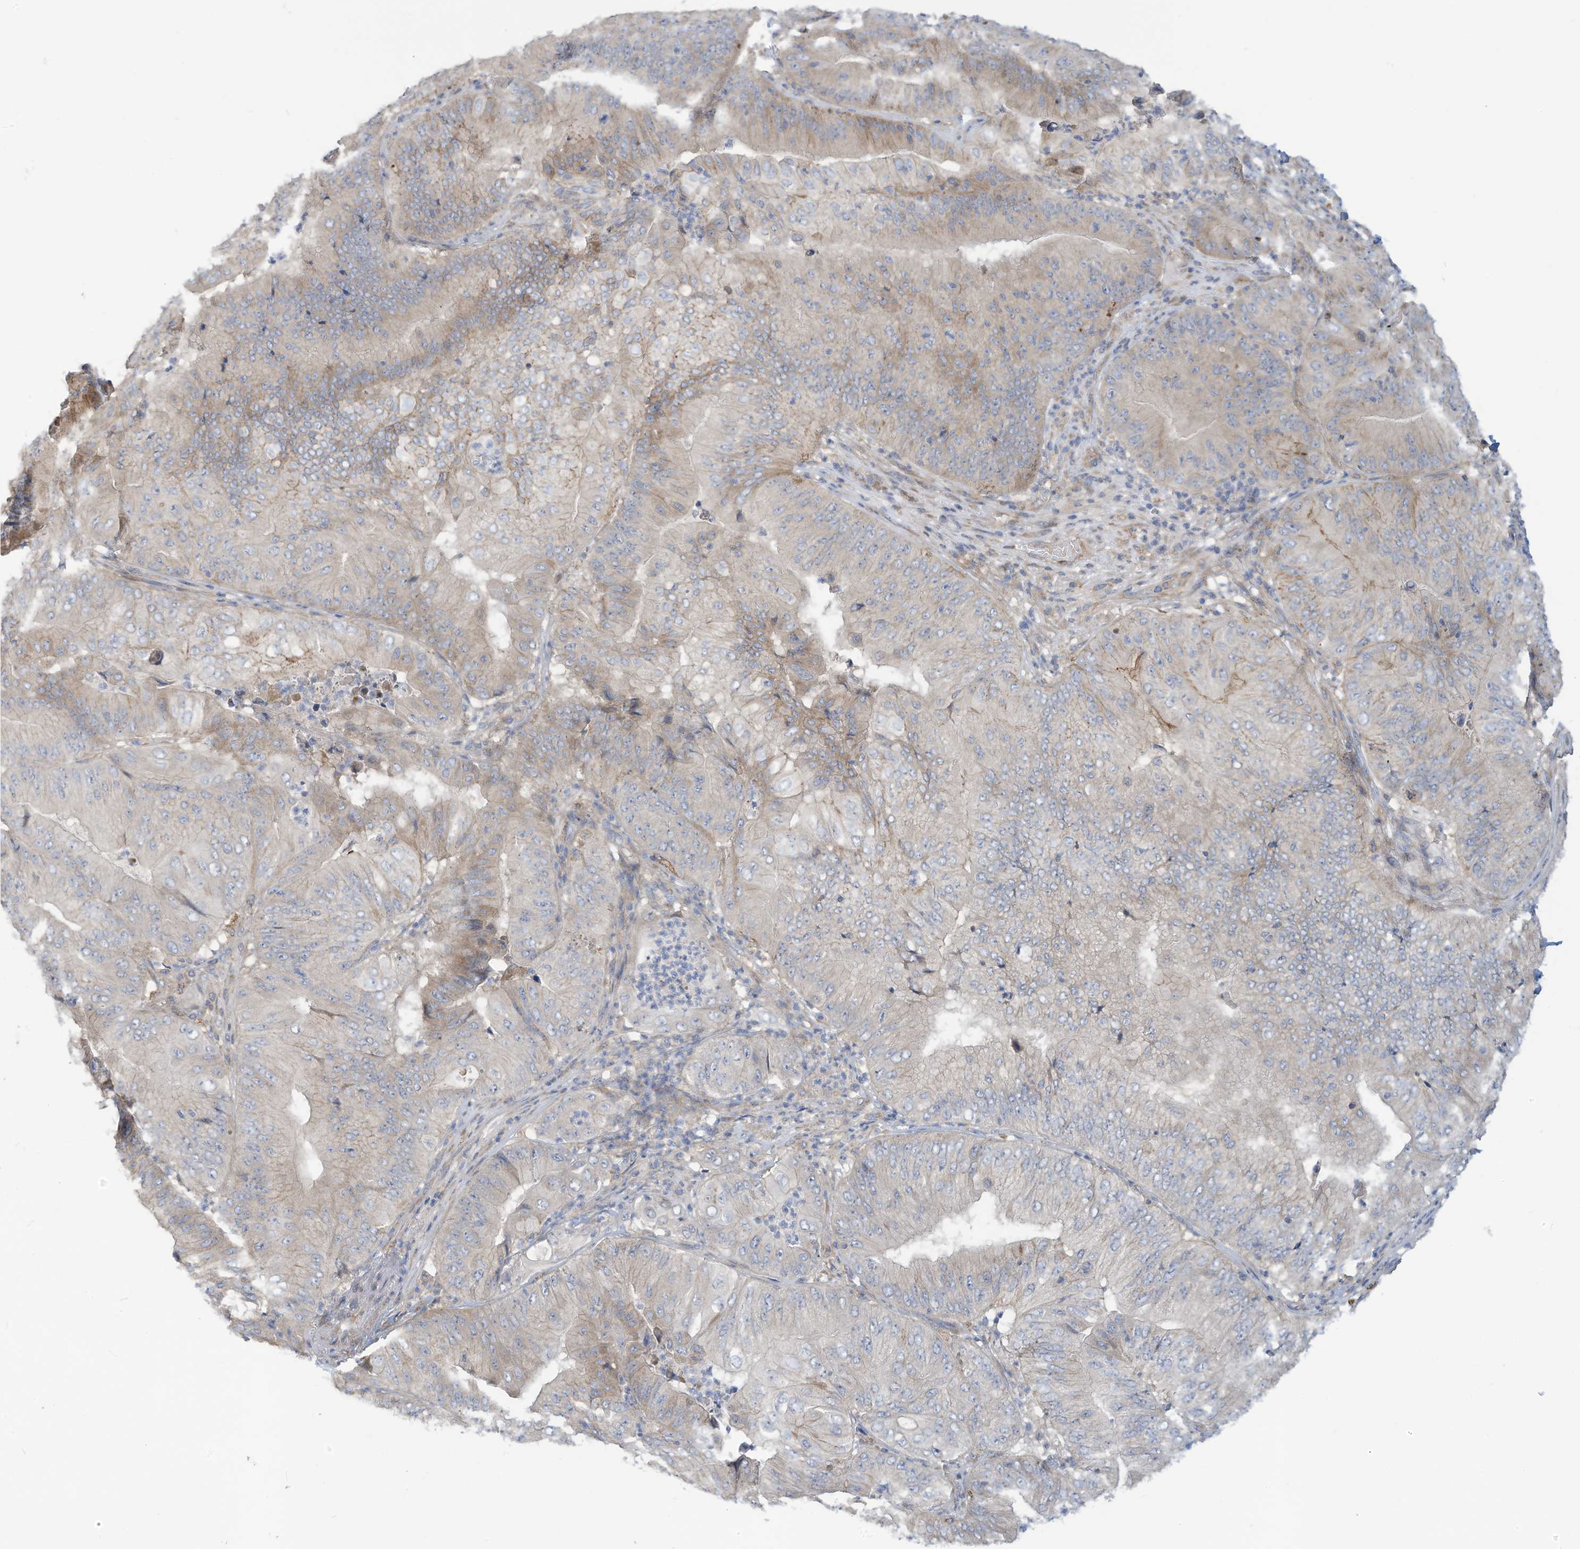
{"staining": {"intensity": "negative", "quantity": "none", "location": "none"}, "tissue": "pancreatic cancer", "cell_type": "Tumor cells", "image_type": "cancer", "snomed": [{"axis": "morphology", "description": "Adenocarcinoma, NOS"}, {"axis": "topography", "description": "Pancreas"}], "caption": "Histopathology image shows no significant protein positivity in tumor cells of pancreatic cancer.", "gene": "ADAT2", "patient": {"sex": "female", "age": 77}}